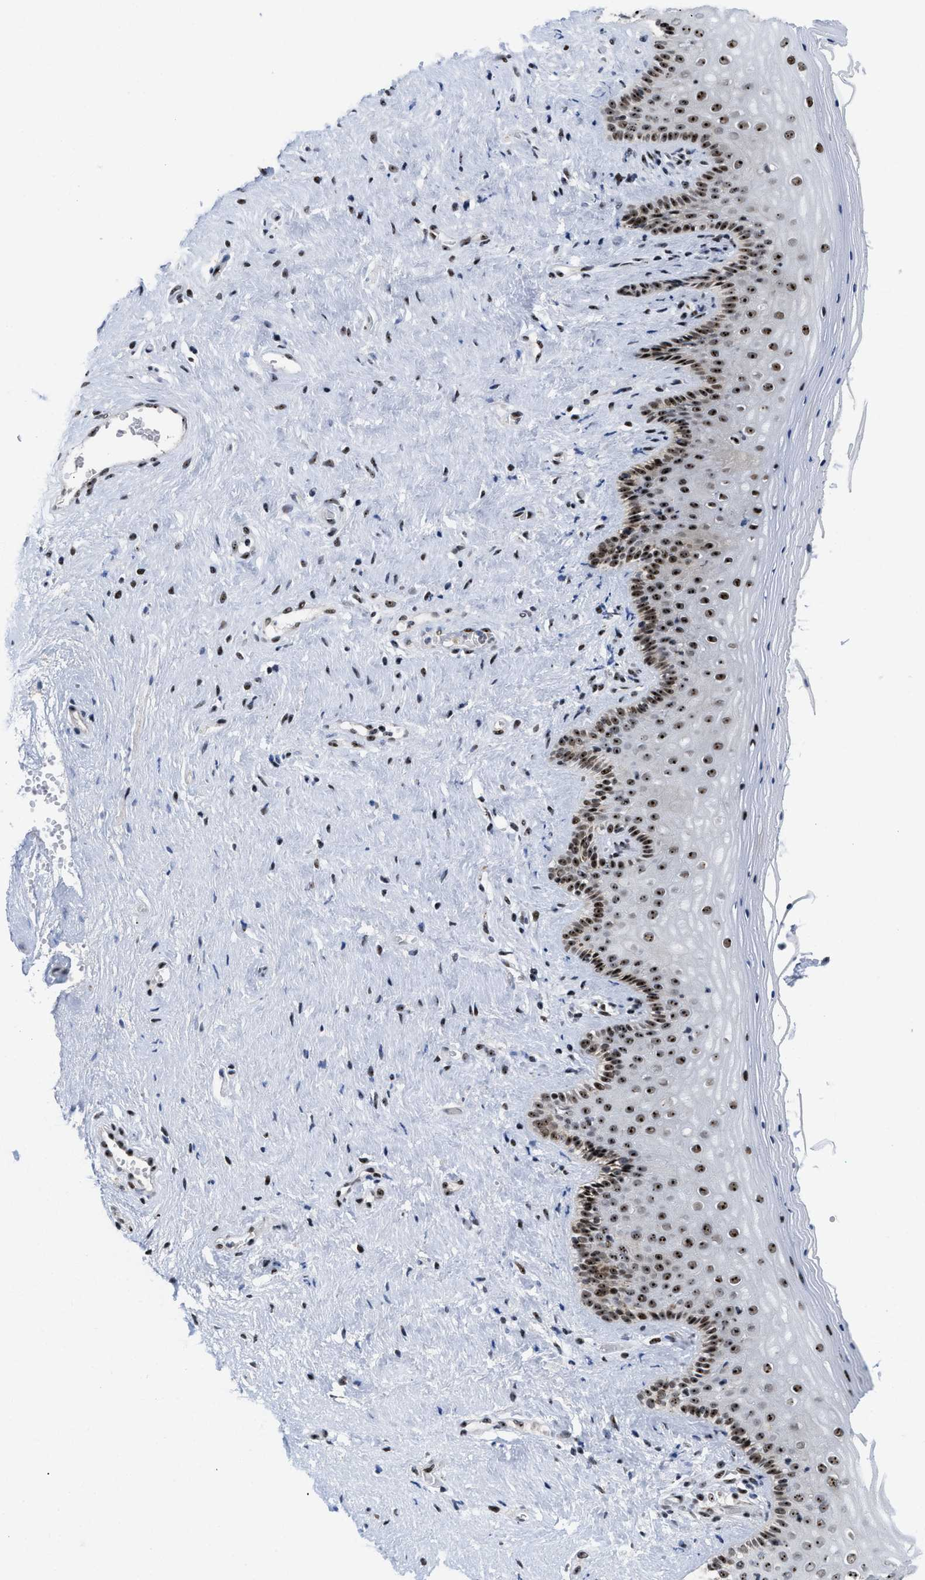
{"staining": {"intensity": "strong", "quantity": ">75%", "location": "nuclear"}, "tissue": "vagina", "cell_type": "Squamous epithelial cells", "image_type": "normal", "snomed": [{"axis": "morphology", "description": "Normal tissue, NOS"}, {"axis": "topography", "description": "Vagina"}], "caption": "Squamous epithelial cells display high levels of strong nuclear positivity in approximately >75% of cells in unremarkable human vagina. The protein of interest is shown in brown color, while the nuclei are stained blue.", "gene": "NOP58", "patient": {"sex": "female", "age": 44}}